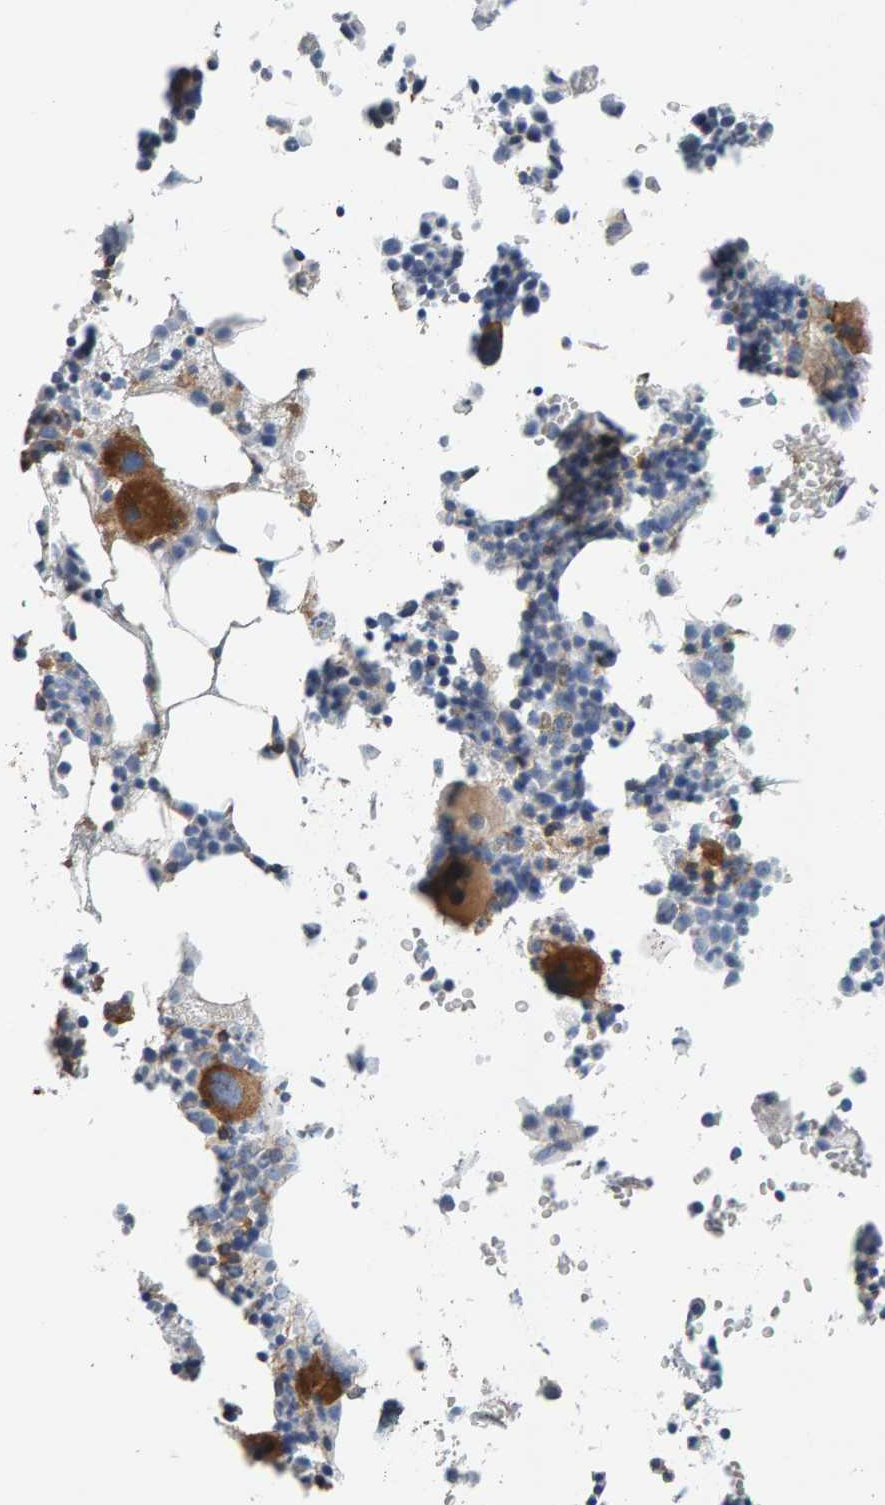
{"staining": {"intensity": "strong", "quantity": "<25%", "location": "cytoplasmic/membranous"}, "tissue": "bone marrow", "cell_type": "Hematopoietic cells", "image_type": "normal", "snomed": [{"axis": "morphology", "description": "Normal tissue, NOS"}, {"axis": "morphology", "description": "Inflammation, NOS"}, {"axis": "topography", "description": "Bone marrow"}], "caption": "DAB immunohistochemical staining of benign bone marrow reveals strong cytoplasmic/membranous protein expression in approximately <25% of hematopoietic cells. The protein of interest is shown in brown color, while the nuclei are stained blue.", "gene": "FYN", "patient": {"sex": "female", "age": 81}}